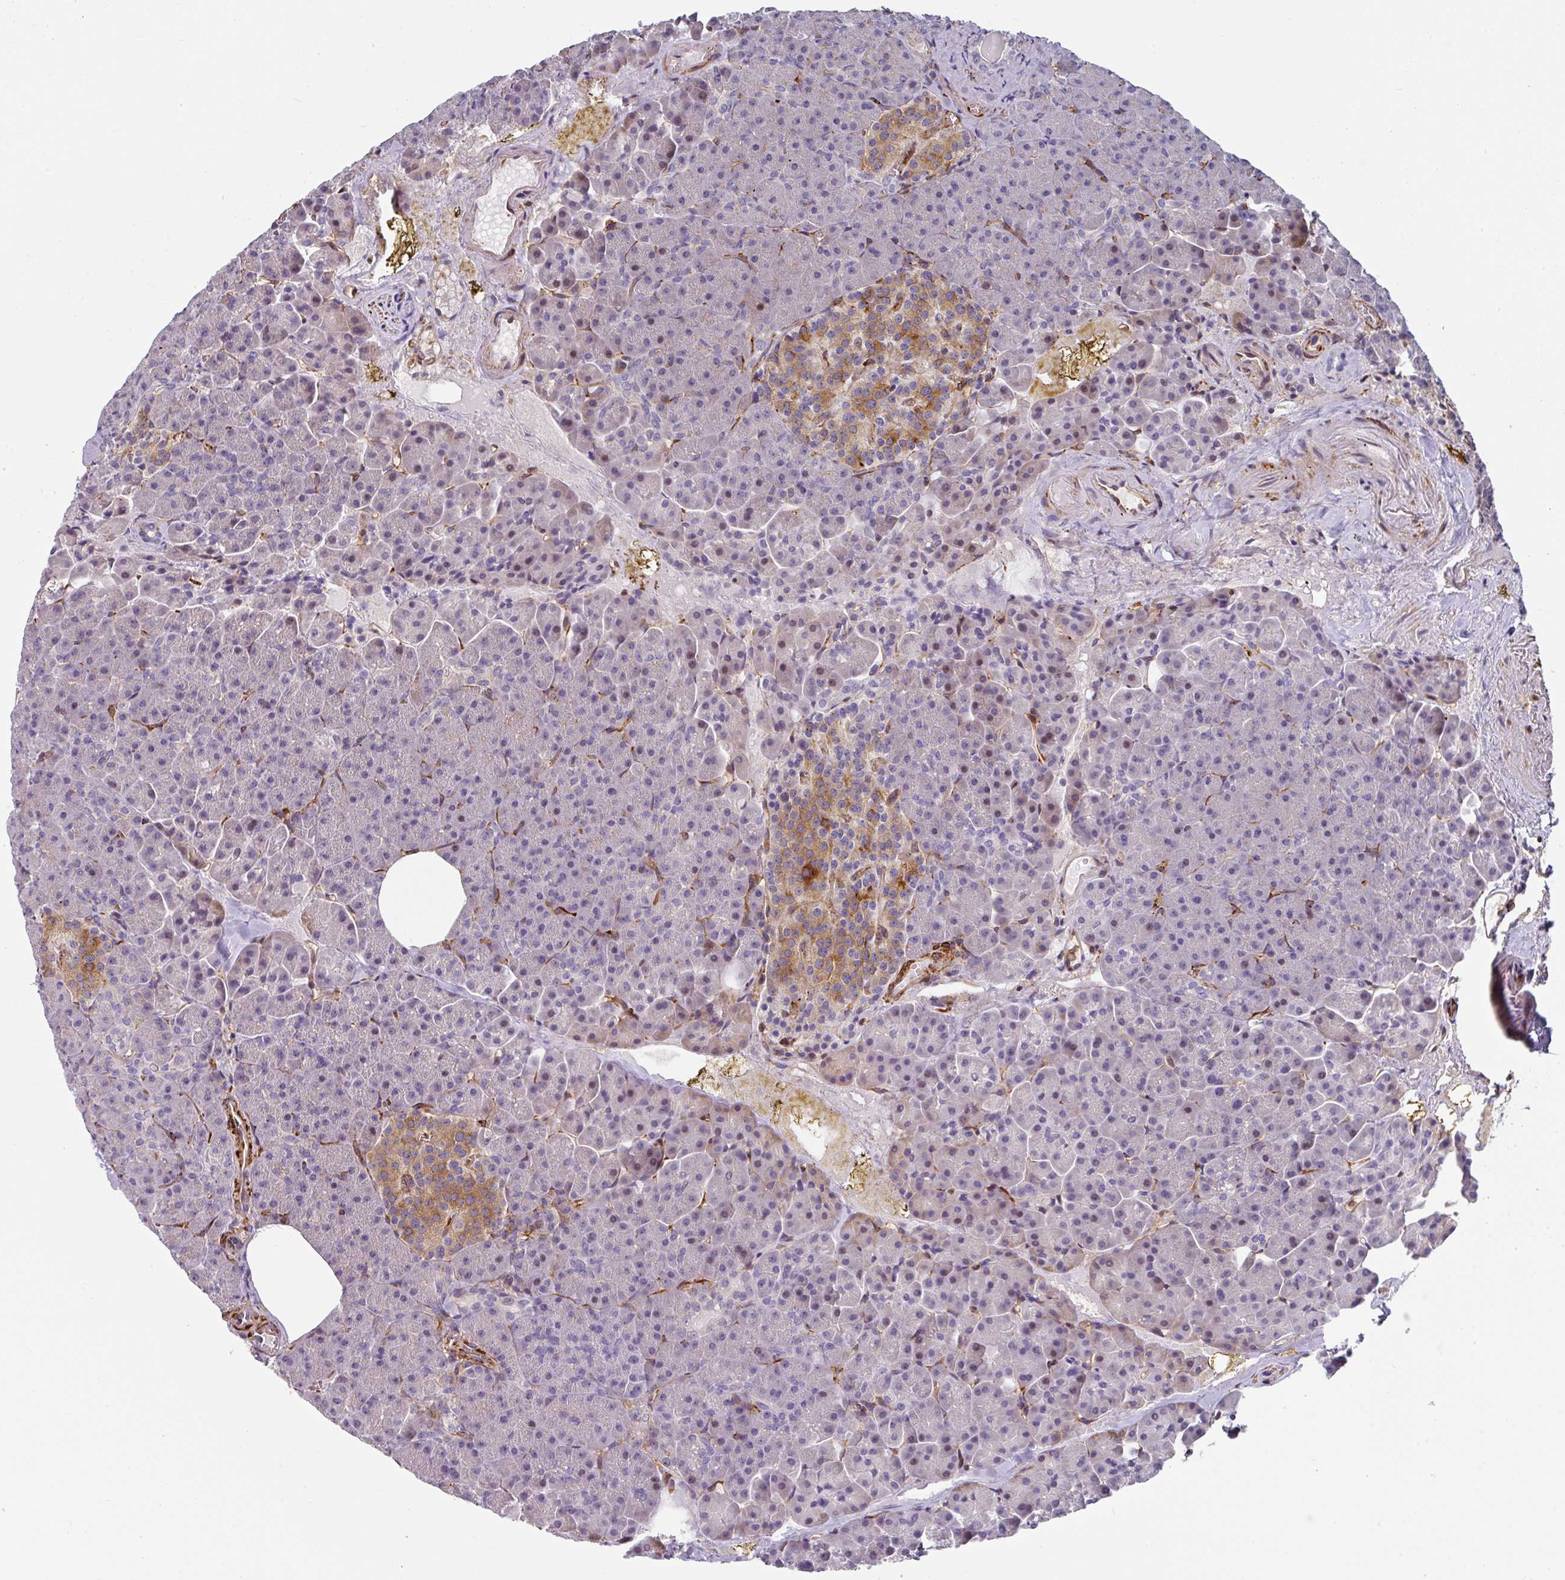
{"staining": {"intensity": "negative", "quantity": "none", "location": "none"}, "tissue": "pancreas", "cell_type": "Exocrine glandular cells", "image_type": "normal", "snomed": [{"axis": "morphology", "description": "Normal tissue, NOS"}, {"axis": "topography", "description": "Pancreas"}], "caption": "IHC micrograph of benign pancreas stained for a protein (brown), which exhibits no expression in exocrine glandular cells. Nuclei are stained in blue.", "gene": "BEND5", "patient": {"sex": "female", "age": 74}}